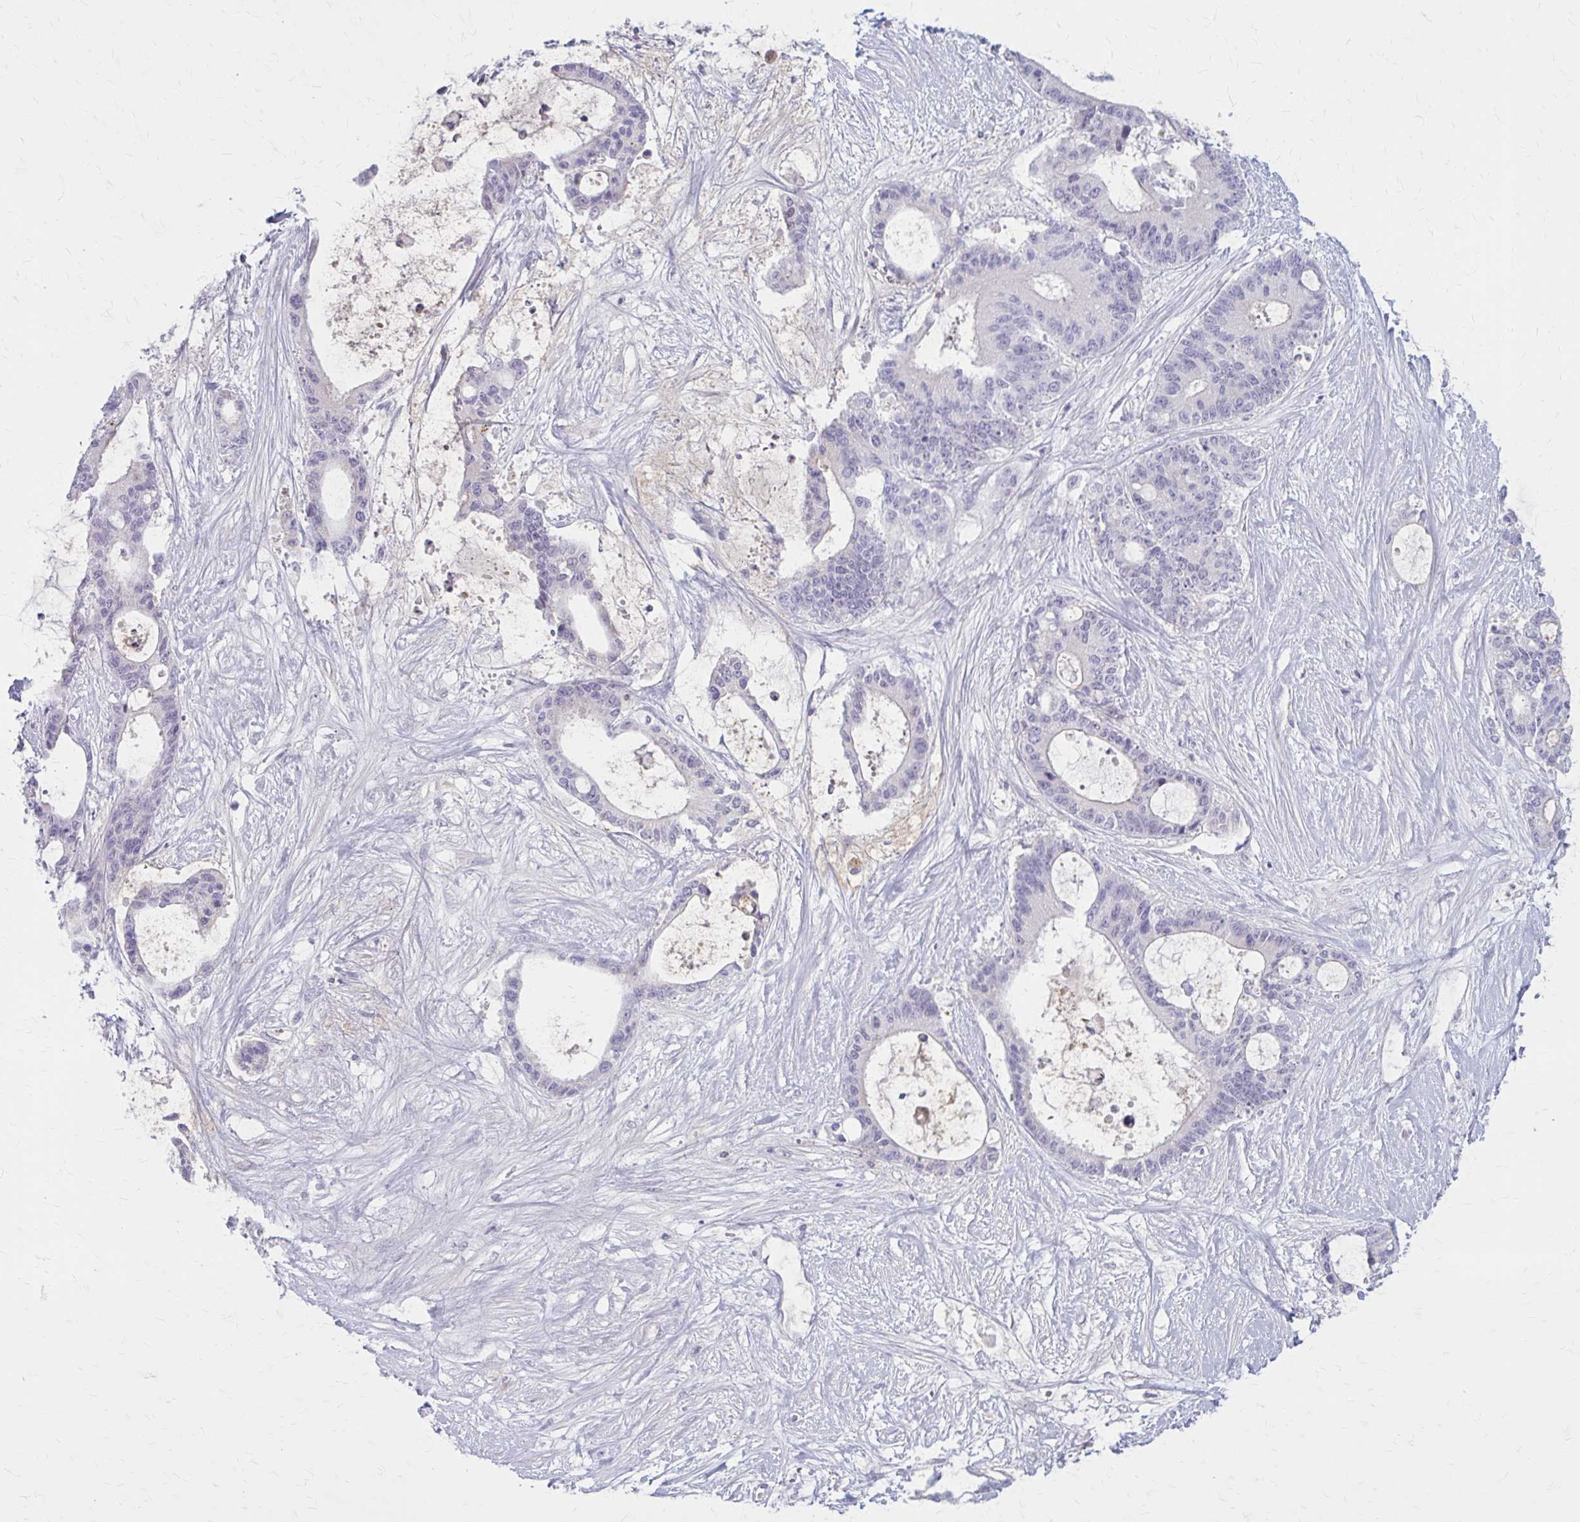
{"staining": {"intensity": "negative", "quantity": "none", "location": "none"}, "tissue": "liver cancer", "cell_type": "Tumor cells", "image_type": "cancer", "snomed": [{"axis": "morphology", "description": "Normal tissue, NOS"}, {"axis": "morphology", "description": "Cholangiocarcinoma"}, {"axis": "topography", "description": "Liver"}, {"axis": "topography", "description": "Peripheral nerve tissue"}], "caption": "Immunohistochemical staining of human liver cancer (cholangiocarcinoma) reveals no significant expression in tumor cells. The staining was performed using DAB to visualize the protein expression in brown, while the nuclei were stained in blue with hematoxylin (Magnification: 20x).", "gene": "SERPIND1", "patient": {"sex": "female", "age": 73}}